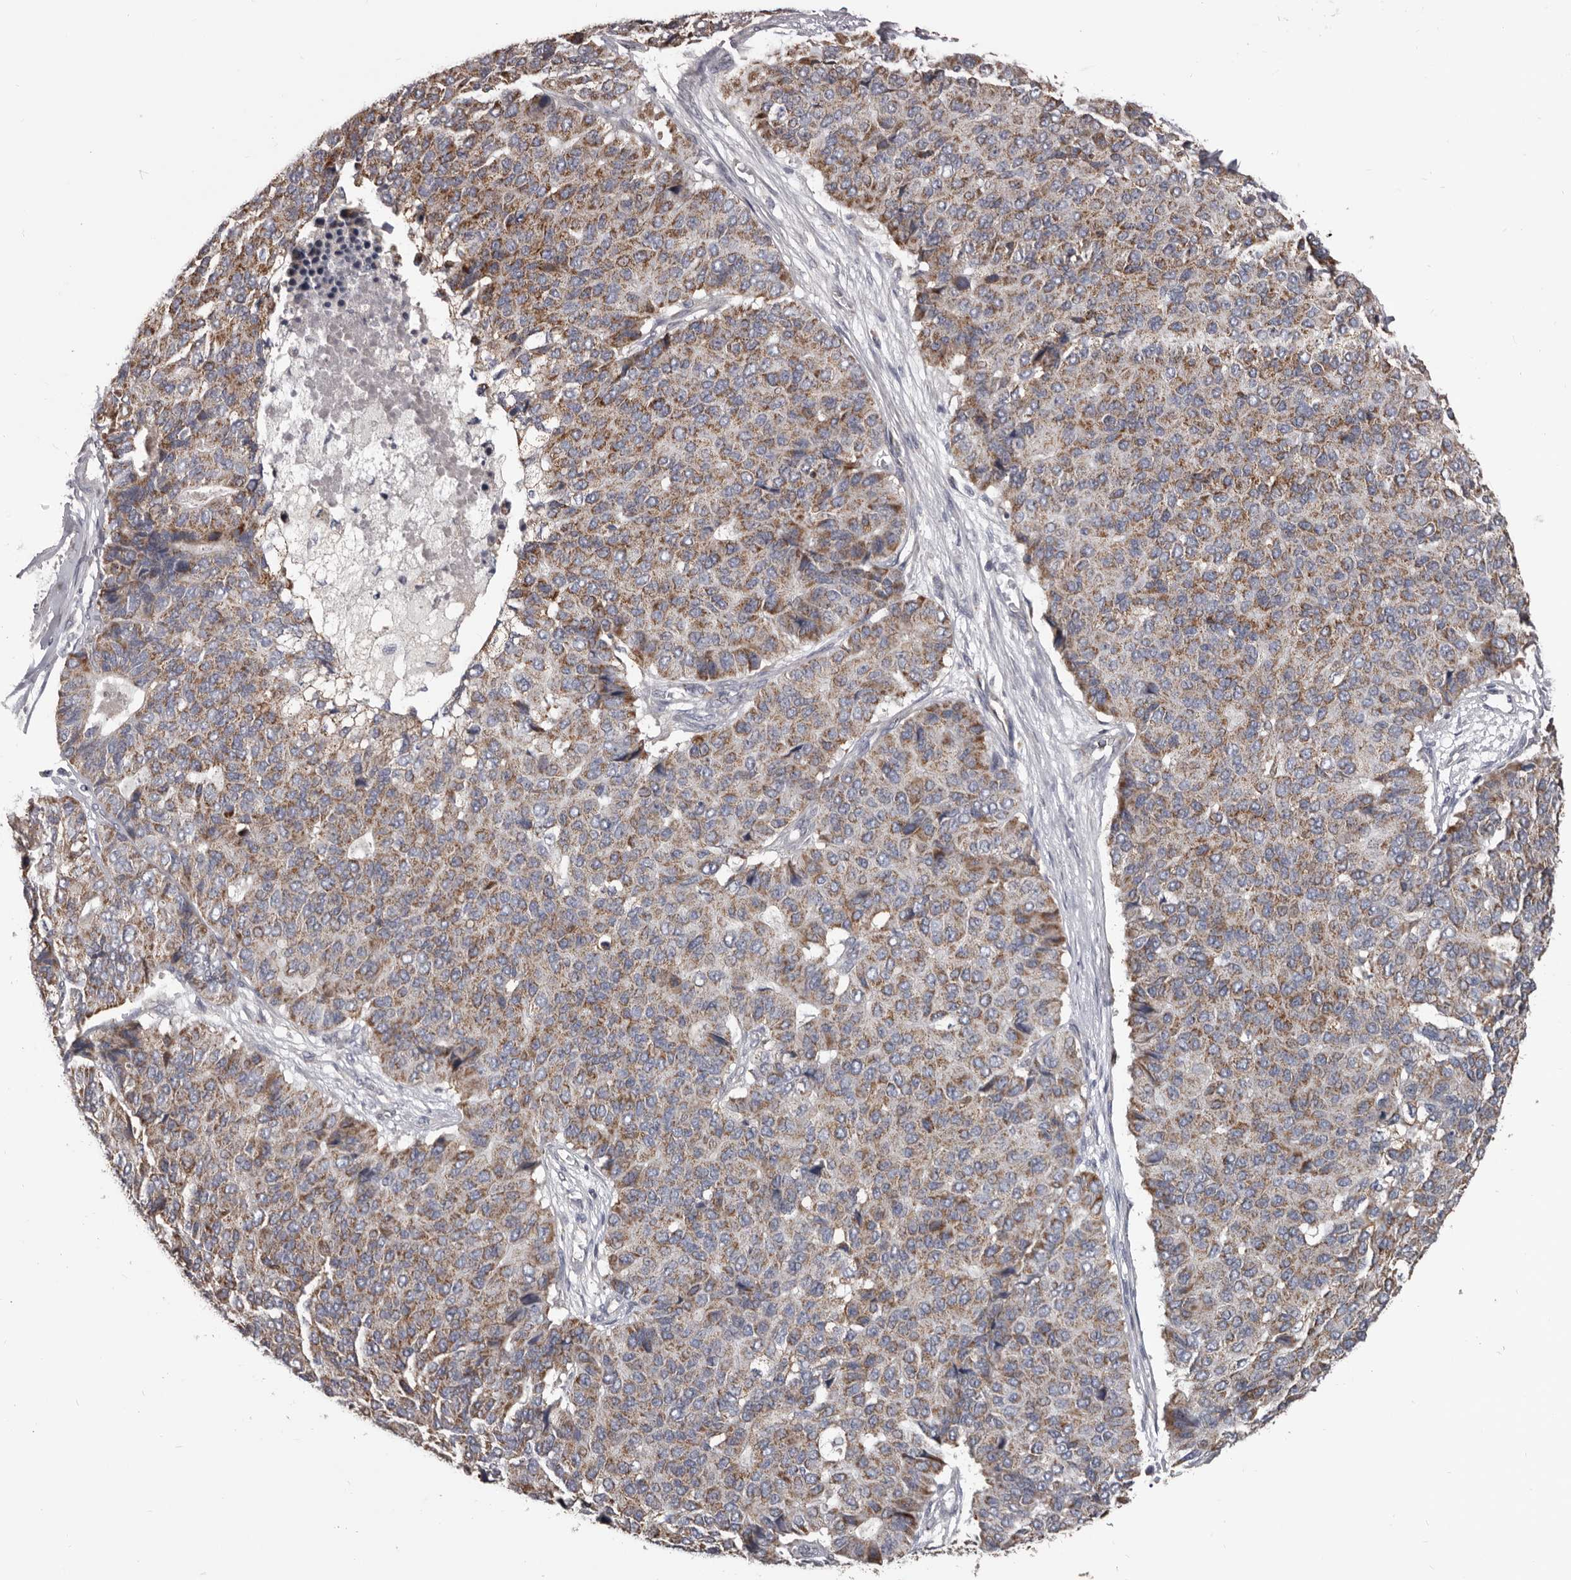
{"staining": {"intensity": "moderate", "quantity": ">75%", "location": "cytoplasmic/membranous"}, "tissue": "pancreatic cancer", "cell_type": "Tumor cells", "image_type": "cancer", "snomed": [{"axis": "morphology", "description": "Adenocarcinoma, NOS"}, {"axis": "topography", "description": "Pancreas"}], "caption": "Pancreatic cancer stained for a protein (brown) reveals moderate cytoplasmic/membranous positive staining in about >75% of tumor cells.", "gene": "ALDH5A1", "patient": {"sex": "male", "age": 50}}